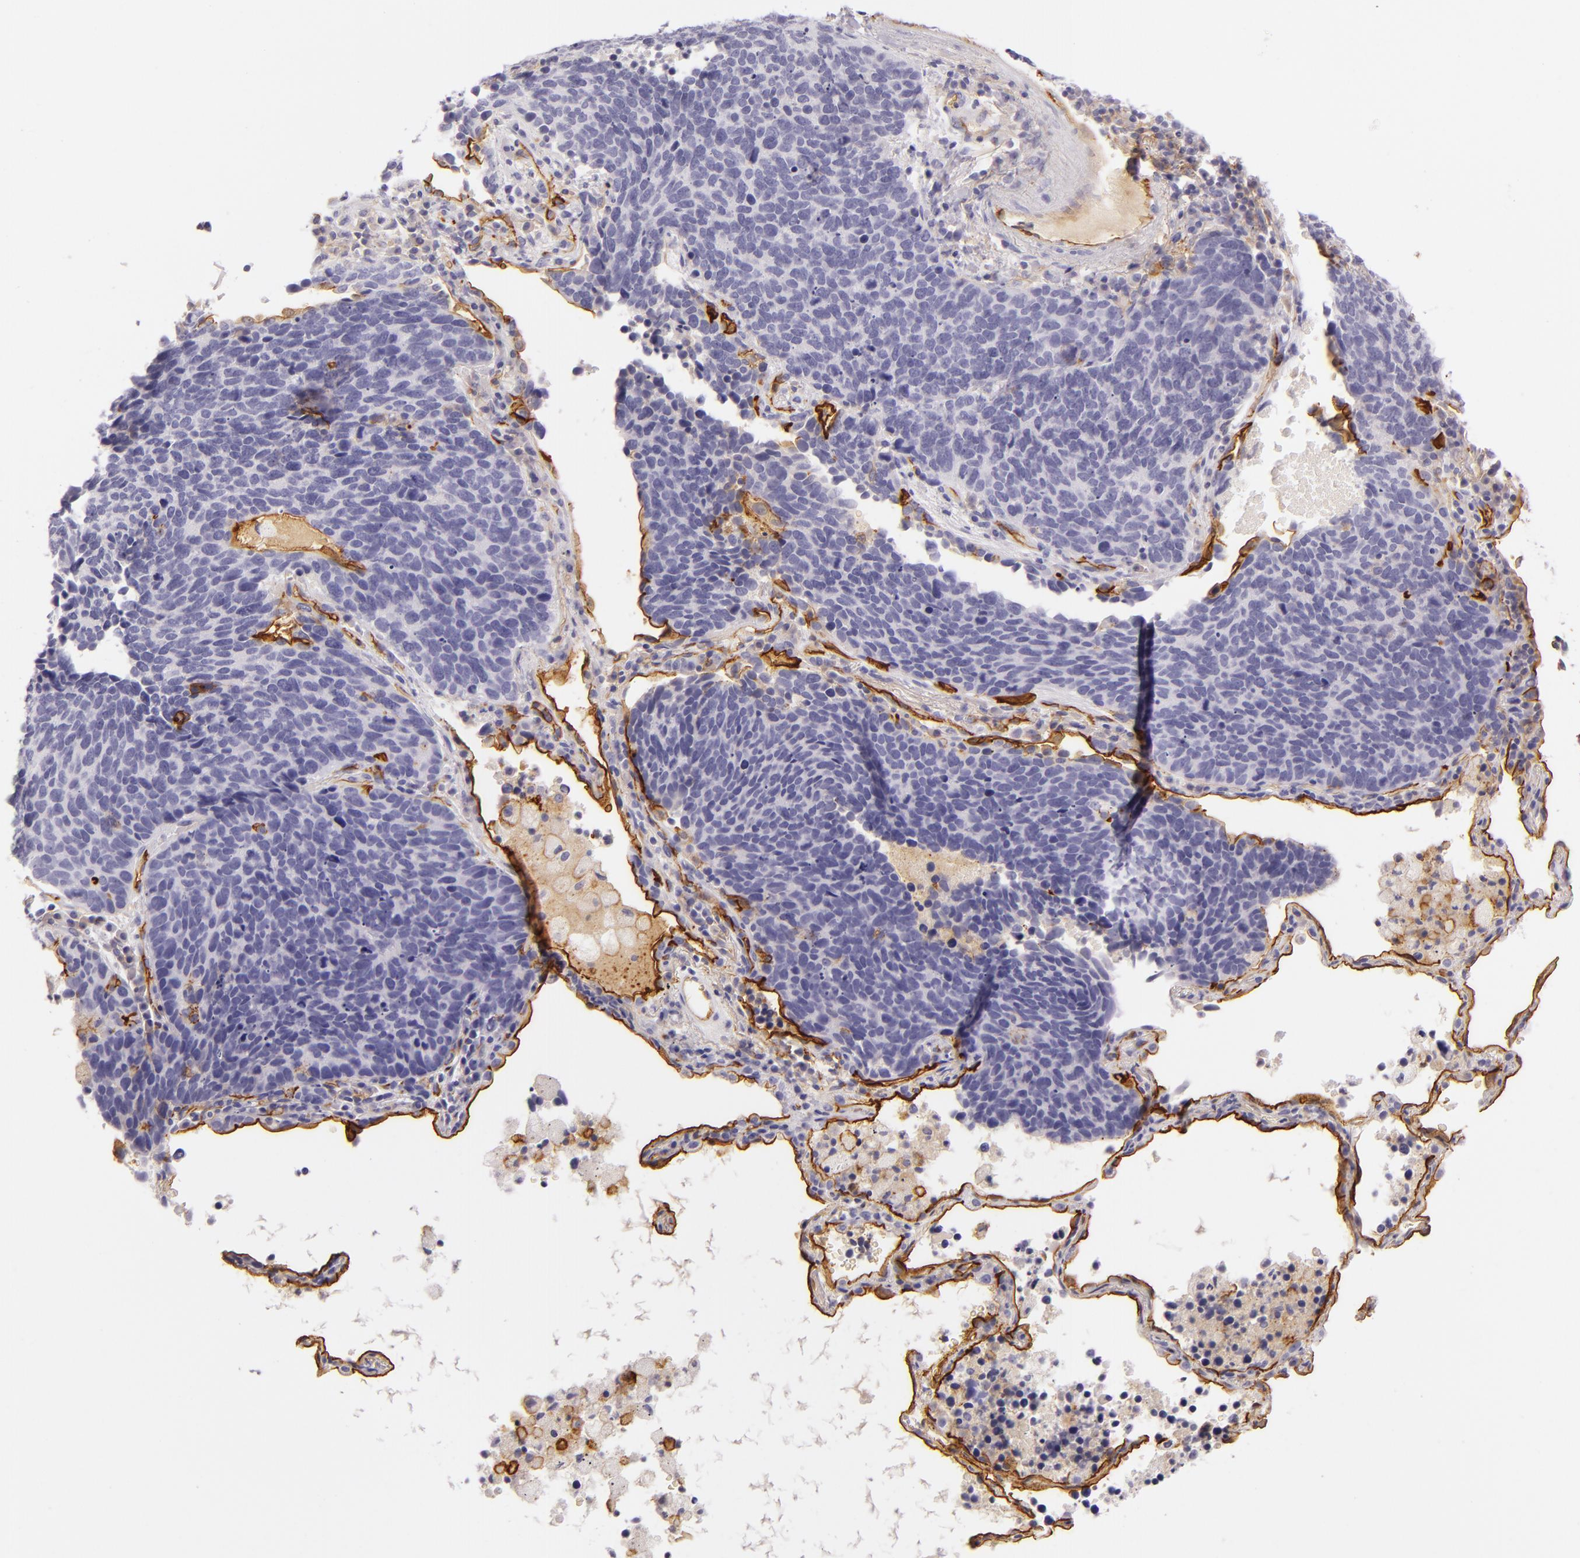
{"staining": {"intensity": "negative", "quantity": "none", "location": "none"}, "tissue": "lung cancer", "cell_type": "Tumor cells", "image_type": "cancer", "snomed": [{"axis": "morphology", "description": "Neoplasm, malignant, NOS"}, {"axis": "topography", "description": "Lung"}], "caption": "Immunohistochemistry (IHC) of human neoplasm (malignant) (lung) exhibits no expression in tumor cells.", "gene": "ICAM1", "patient": {"sex": "female", "age": 75}}